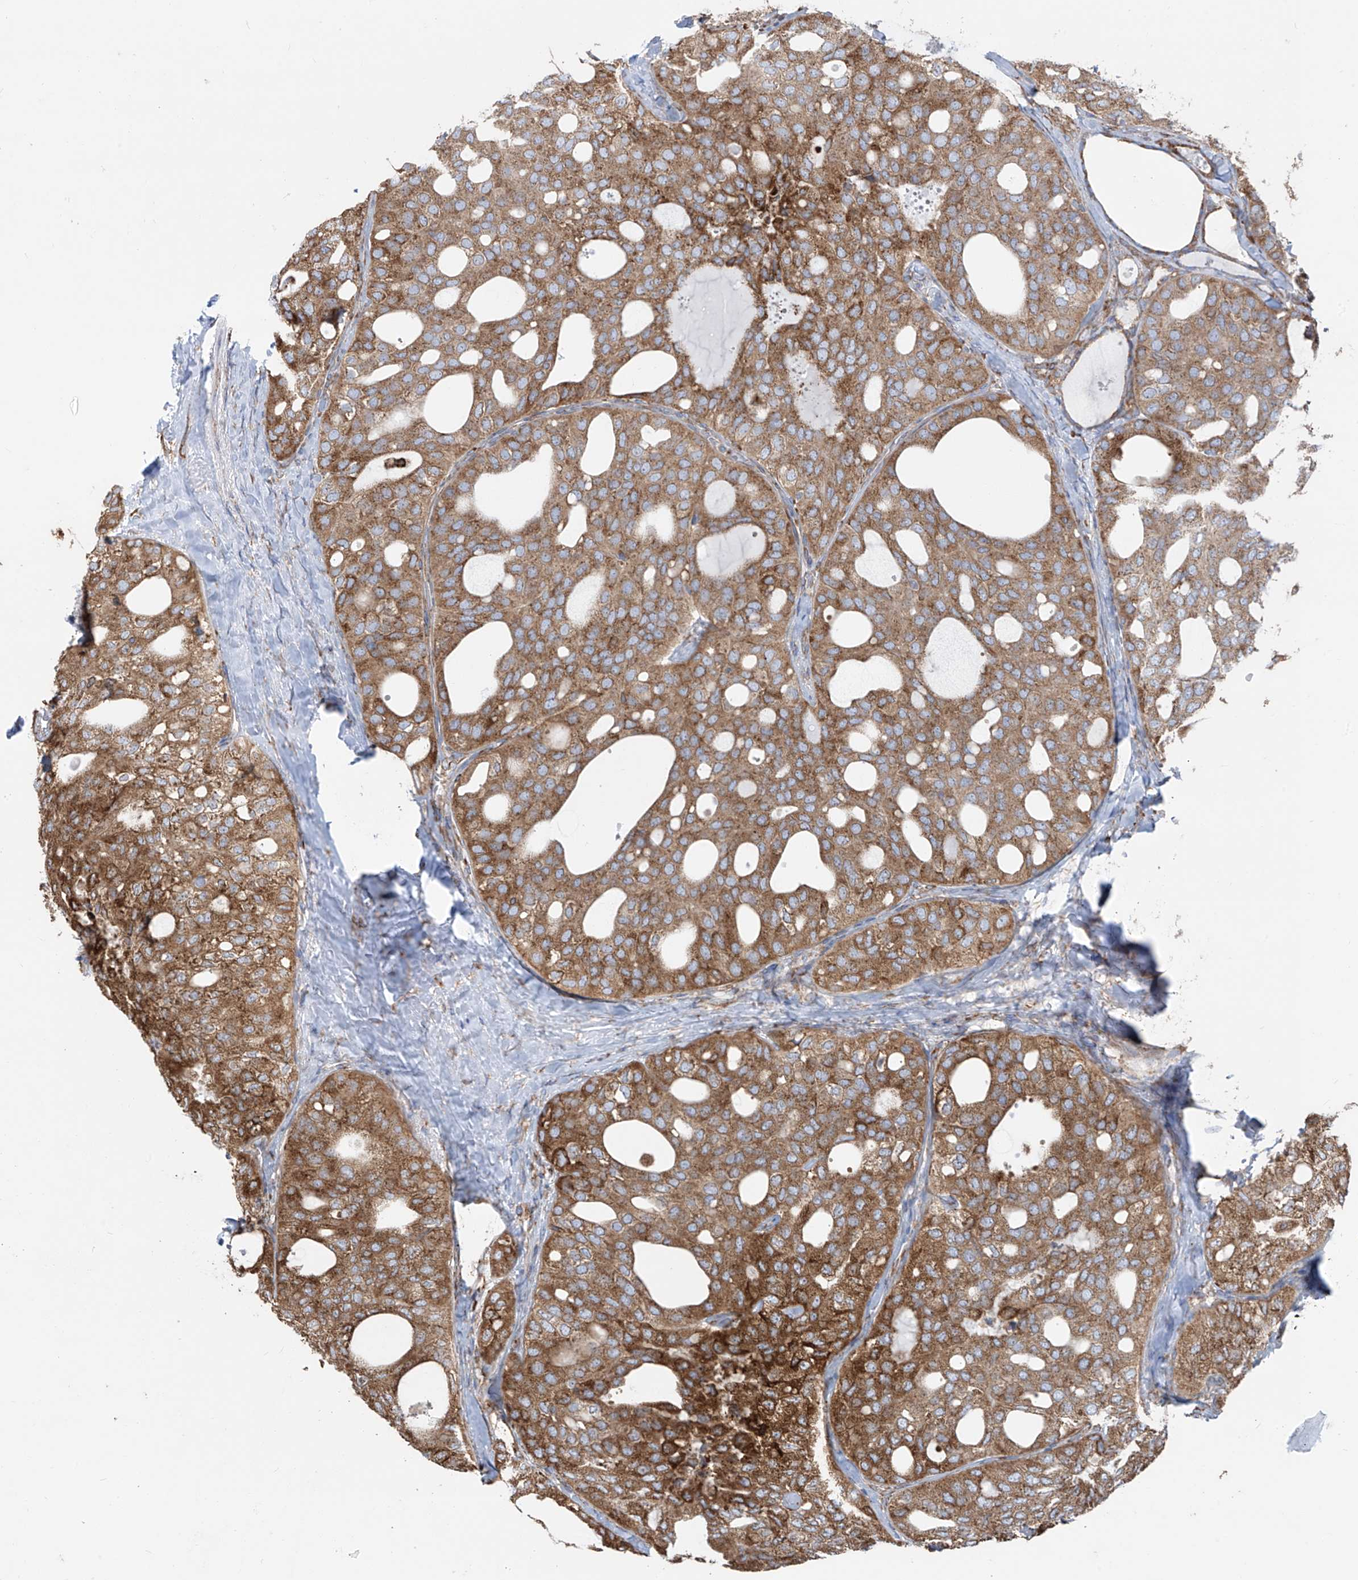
{"staining": {"intensity": "moderate", "quantity": ">75%", "location": "cytoplasmic/membranous"}, "tissue": "thyroid cancer", "cell_type": "Tumor cells", "image_type": "cancer", "snomed": [{"axis": "morphology", "description": "Follicular adenoma carcinoma, NOS"}, {"axis": "topography", "description": "Thyroid gland"}], "caption": "A high-resolution image shows immunohistochemistry staining of thyroid cancer, which displays moderate cytoplasmic/membranous positivity in about >75% of tumor cells.", "gene": "ZNF354C", "patient": {"sex": "male", "age": 75}}